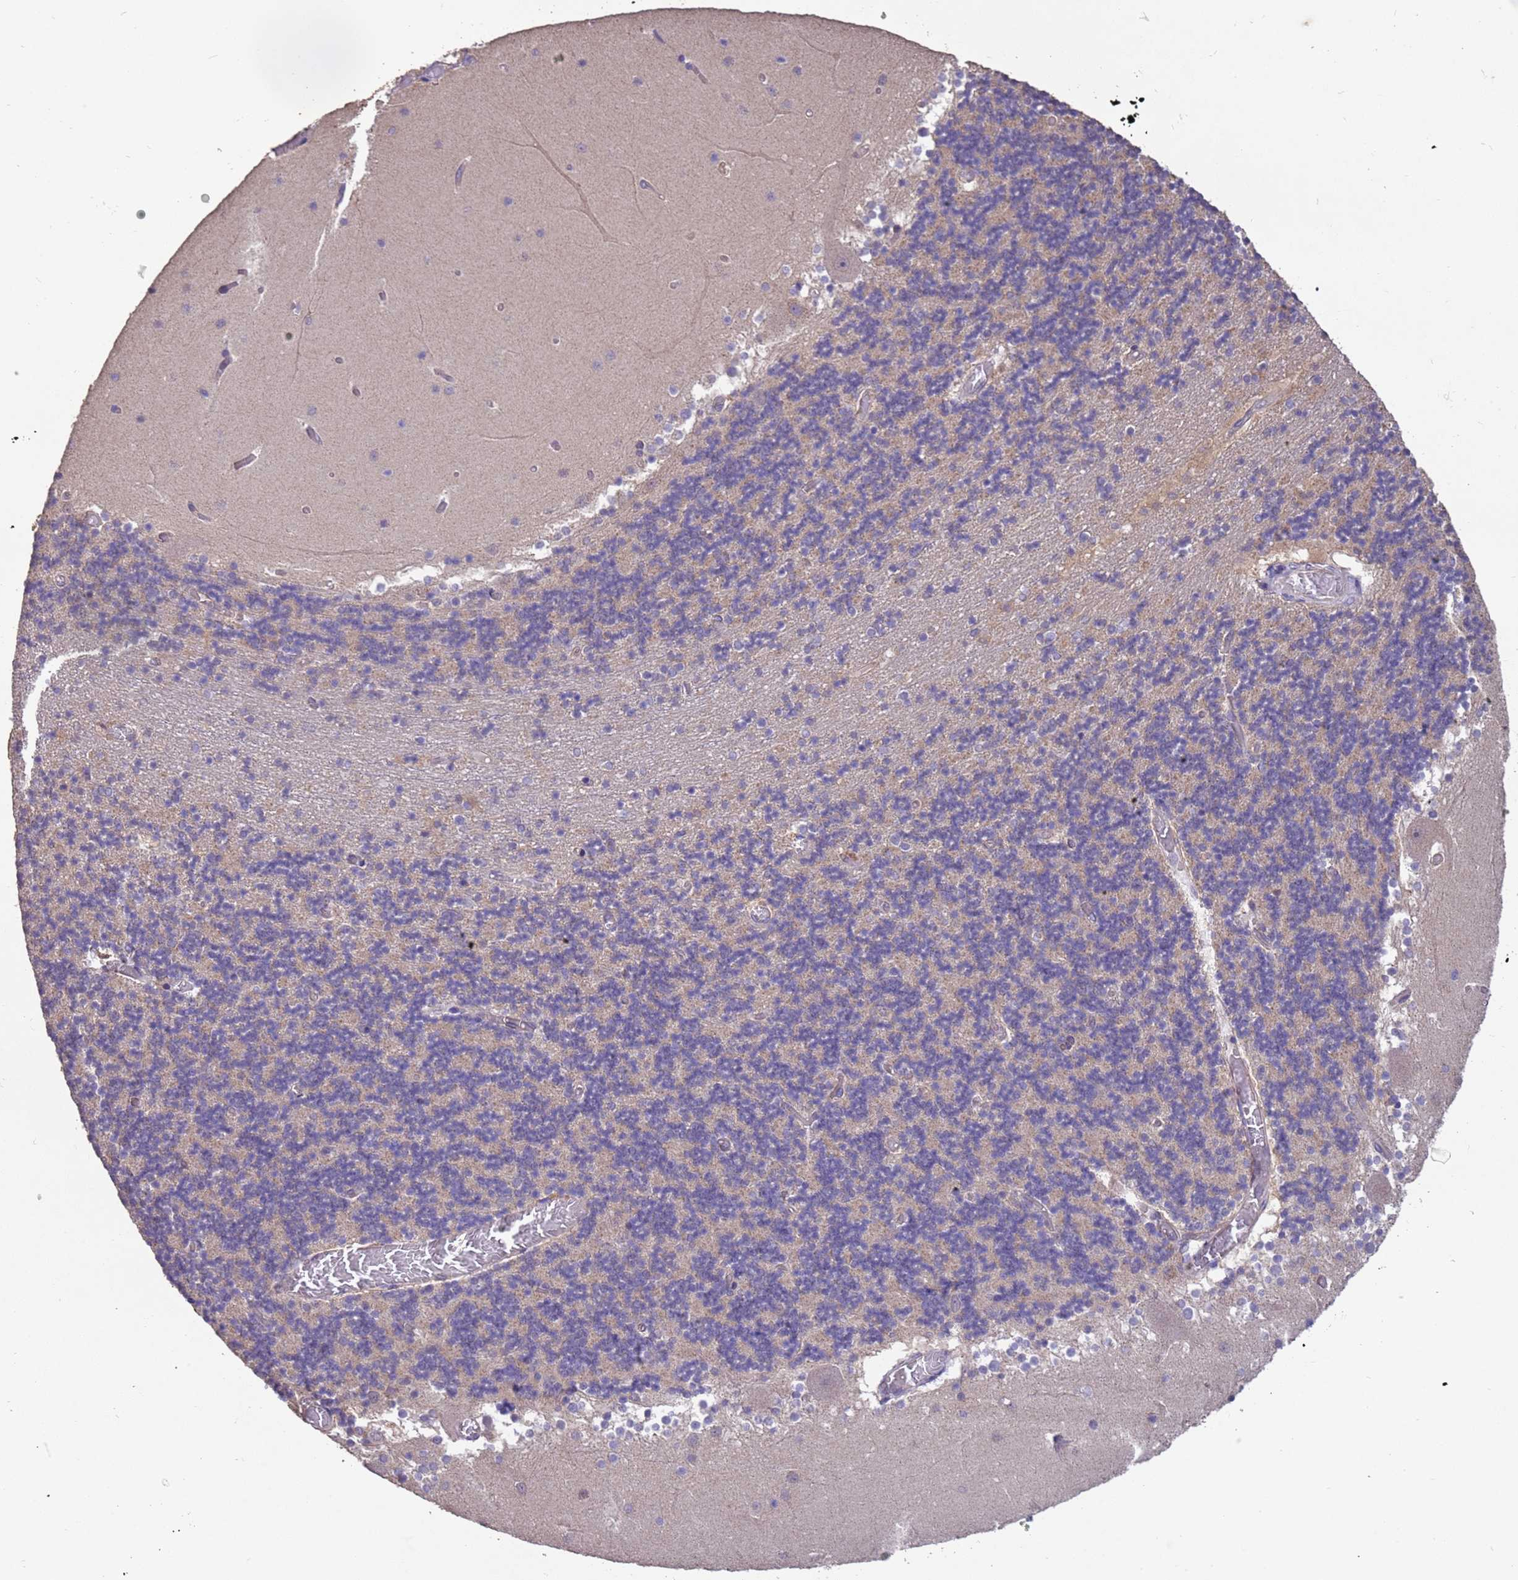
{"staining": {"intensity": "weak", "quantity": "25%-75%", "location": "cytoplasmic/membranous"}, "tissue": "cerebellum", "cell_type": "Cells in granular layer", "image_type": "normal", "snomed": [{"axis": "morphology", "description": "Normal tissue, NOS"}, {"axis": "topography", "description": "Cerebellum"}], "caption": "Immunohistochemical staining of normal cerebellum reveals low levels of weak cytoplasmic/membranous staining in about 25%-75% of cells in granular layer. (Brightfield microscopy of DAB IHC at high magnification).", "gene": "NPHP1", "patient": {"sex": "female", "age": 28}}